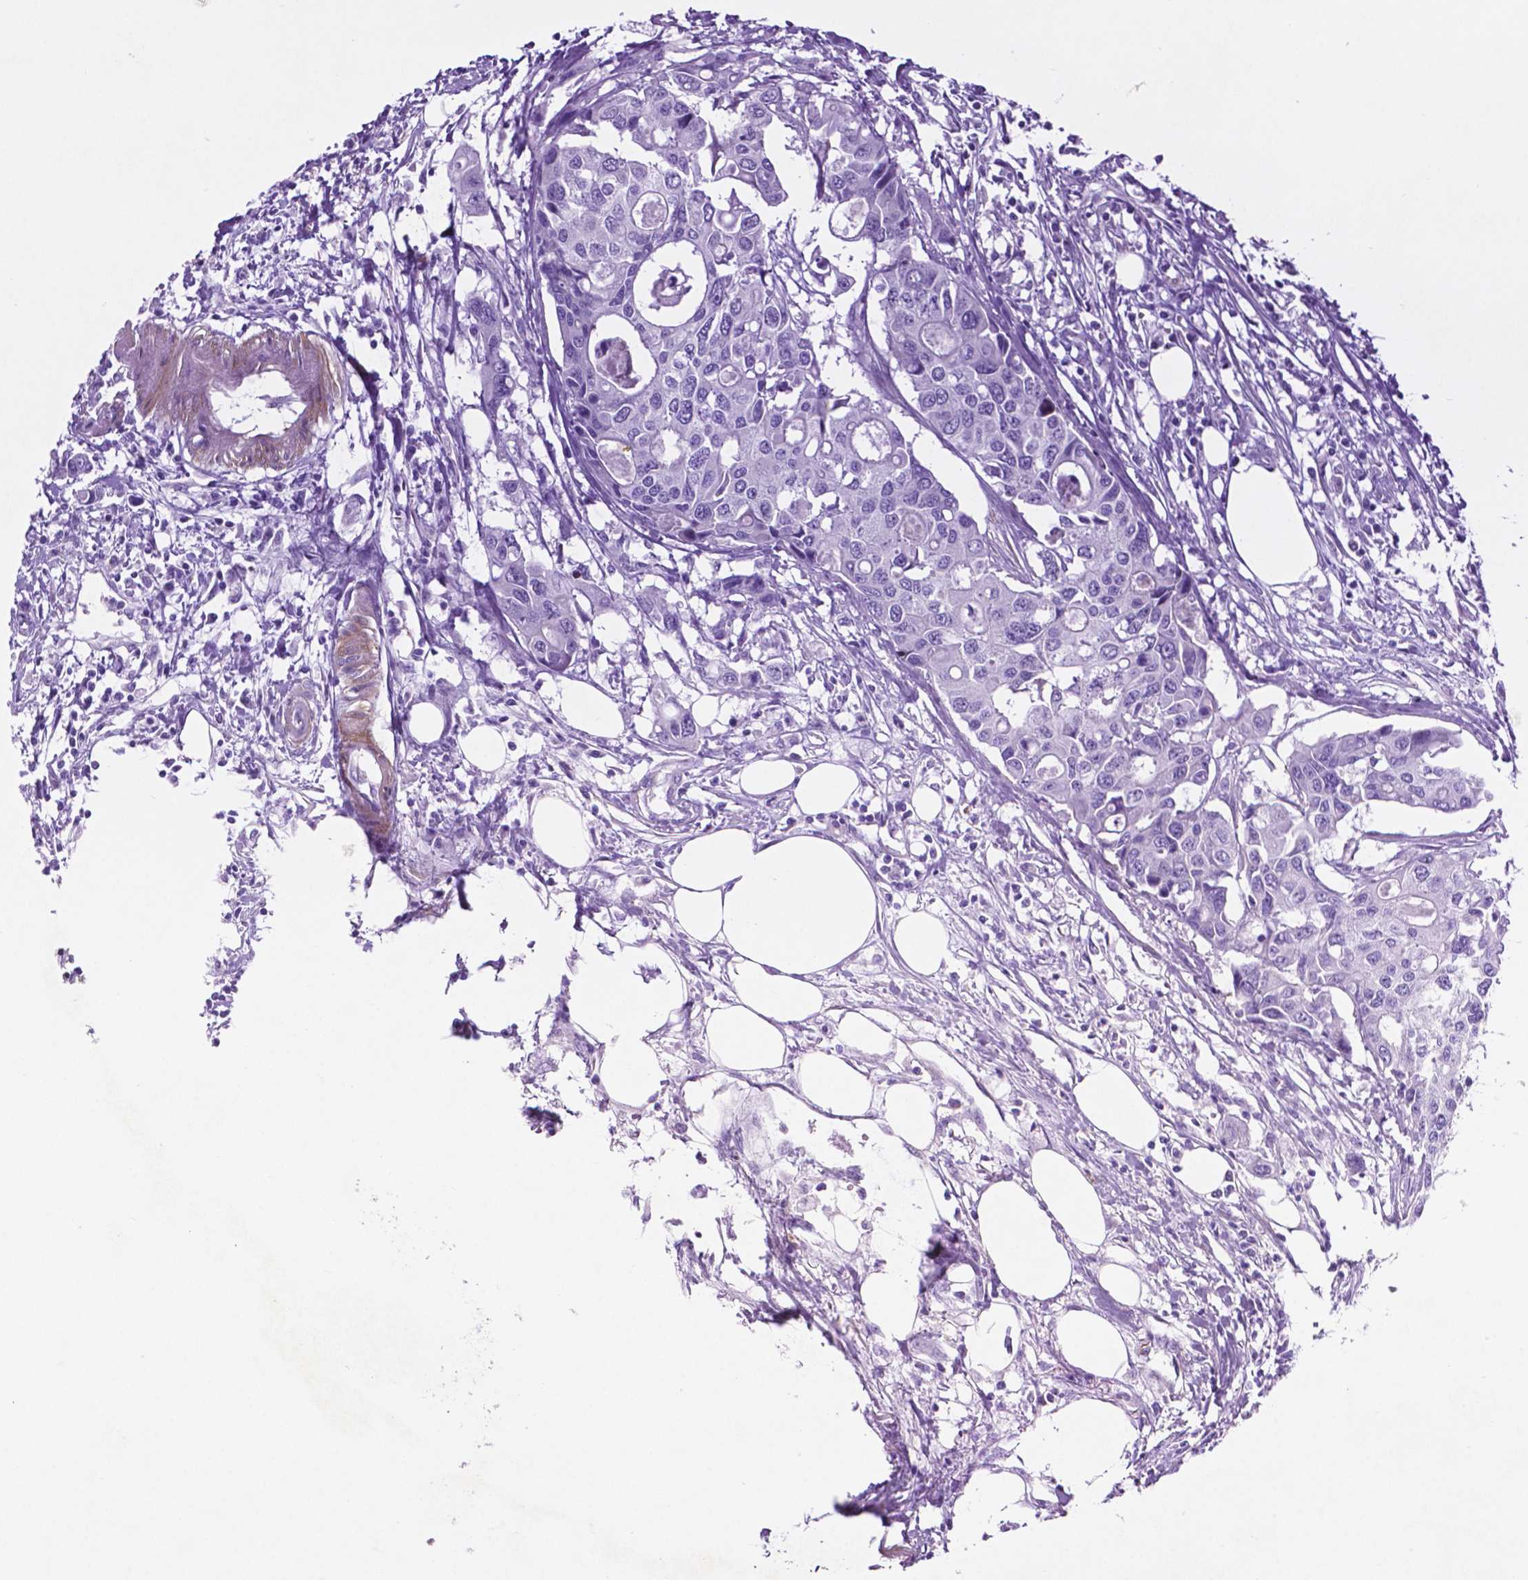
{"staining": {"intensity": "negative", "quantity": "none", "location": "none"}, "tissue": "colorectal cancer", "cell_type": "Tumor cells", "image_type": "cancer", "snomed": [{"axis": "morphology", "description": "Adenocarcinoma, NOS"}, {"axis": "topography", "description": "Colon"}], "caption": "This is an IHC photomicrograph of human colorectal cancer. There is no positivity in tumor cells.", "gene": "ASPG", "patient": {"sex": "male", "age": 77}}